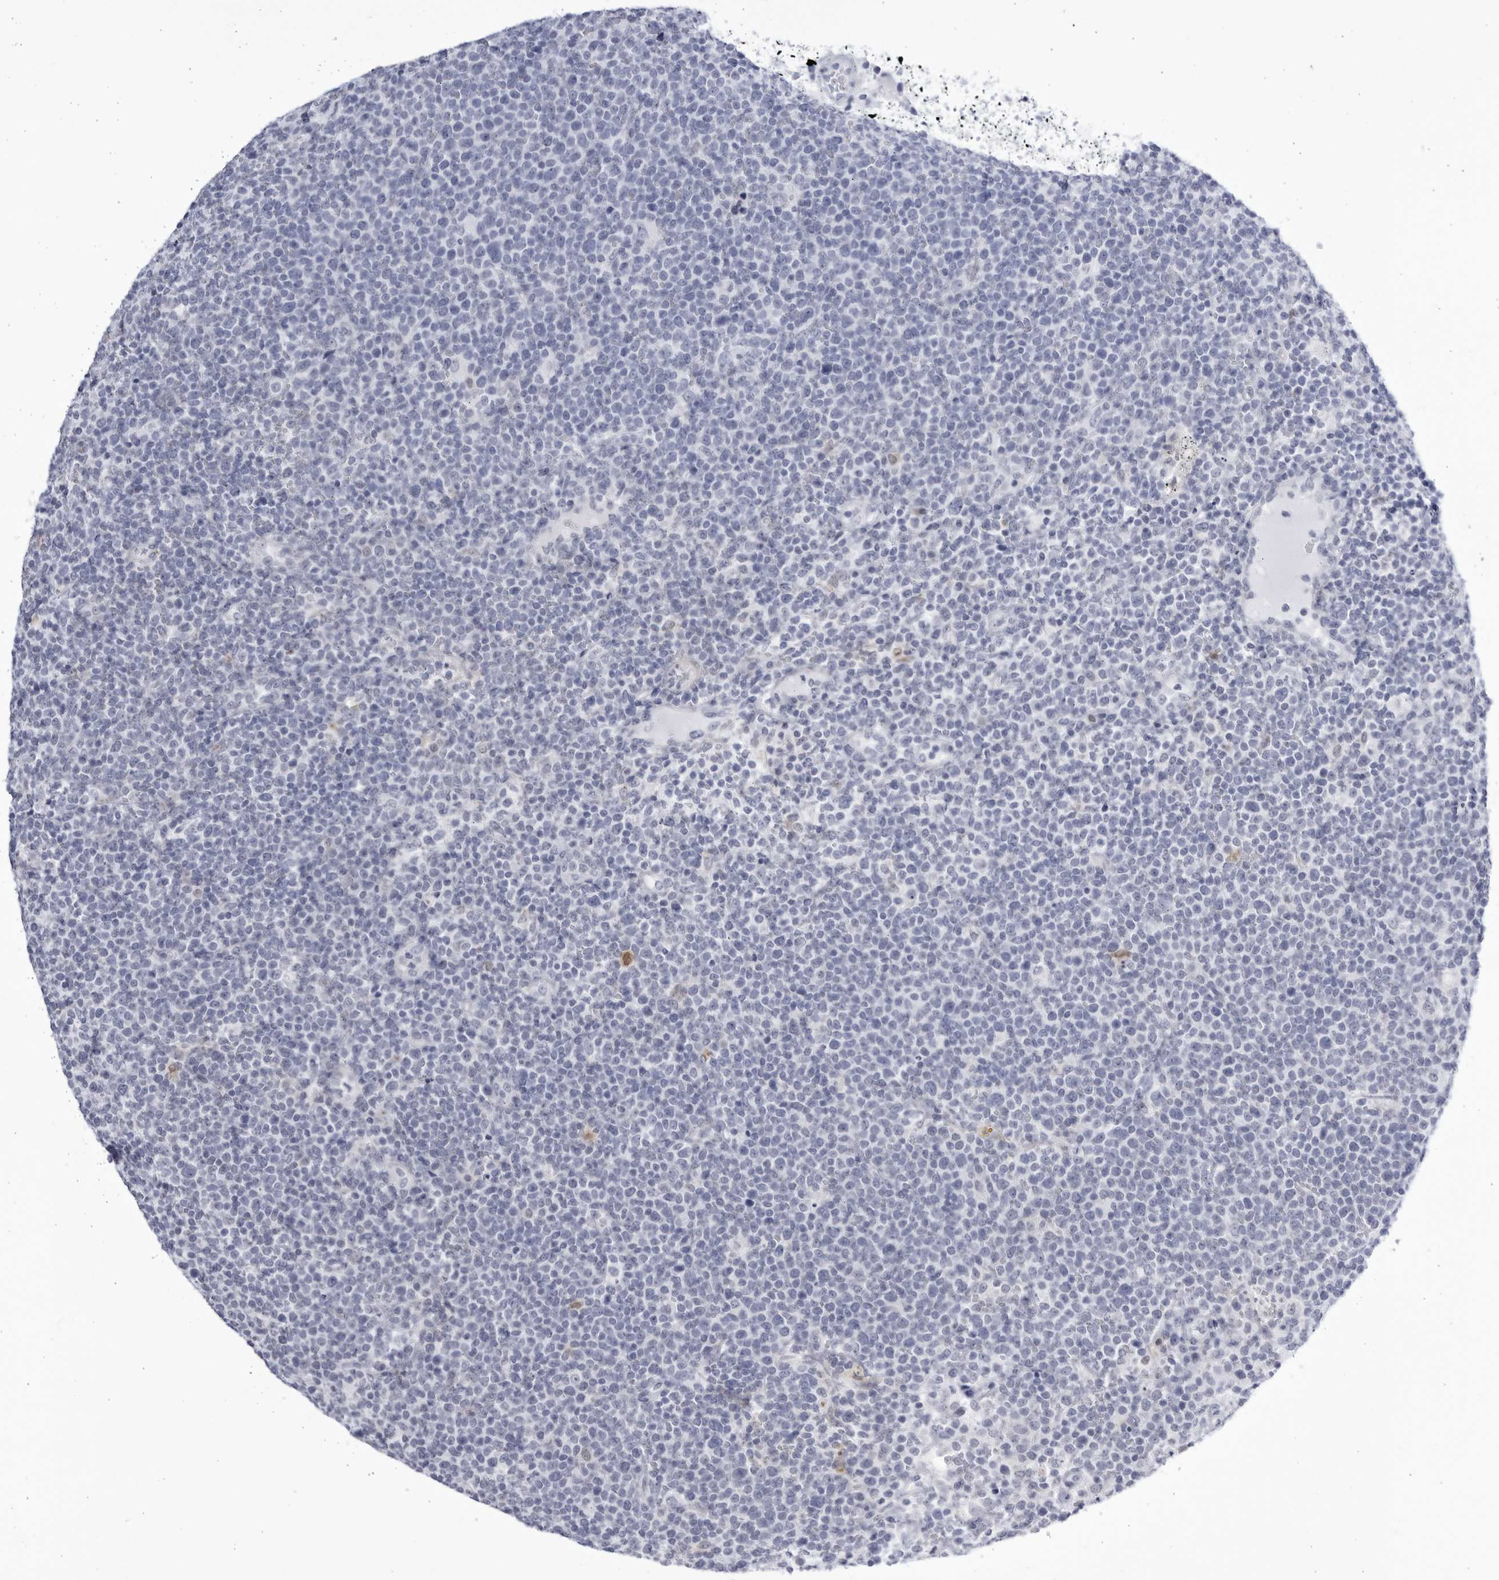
{"staining": {"intensity": "negative", "quantity": "none", "location": "none"}, "tissue": "lymphoma", "cell_type": "Tumor cells", "image_type": "cancer", "snomed": [{"axis": "morphology", "description": "Malignant lymphoma, non-Hodgkin's type, High grade"}, {"axis": "topography", "description": "Lymph node"}], "caption": "The histopathology image exhibits no significant staining in tumor cells of malignant lymphoma, non-Hodgkin's type (high-grade).", "gene": "CCDC181", "patient": {"sex": "male", "age": 61}}